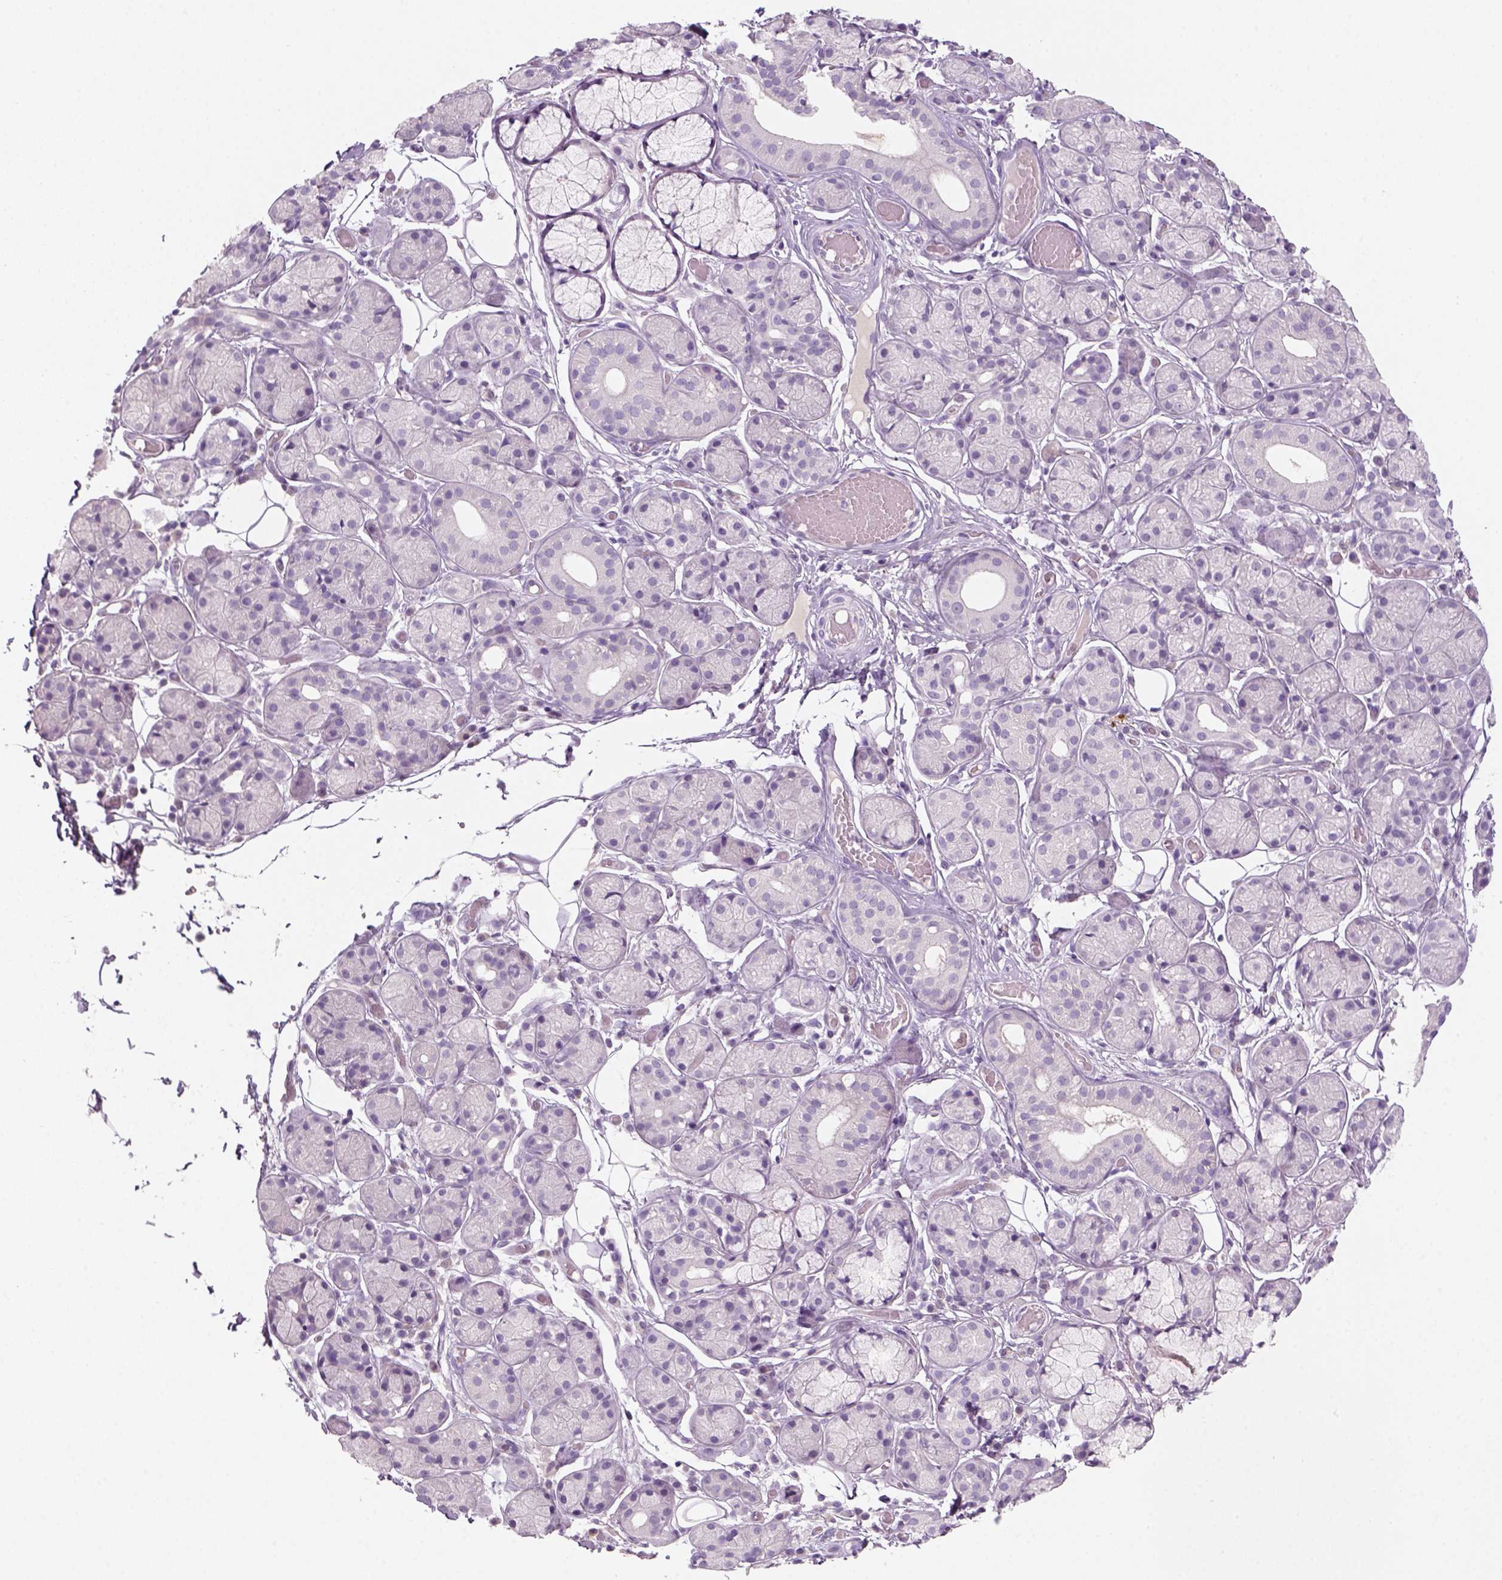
{"staining": {"intensity": "negative", "quantity": "none", "location": "none"}, "tissue": "salivary gland", "cell_type": "Glandular cells", "image_type": "normal", "snomed": [{"axis": "morphology", "description": "Normal tissue, NOS"}, {"axis": "topography", "description": "Salivary gland"}, {"axis": "topography", "description": "Peripheral nerve tissue"}], "caption": "Immunohistochemistry of normal salivary gland demonstrates no expression in glandular cells.", "gene": "KRT25", "patient": {"sex": "male", "age": 71}}